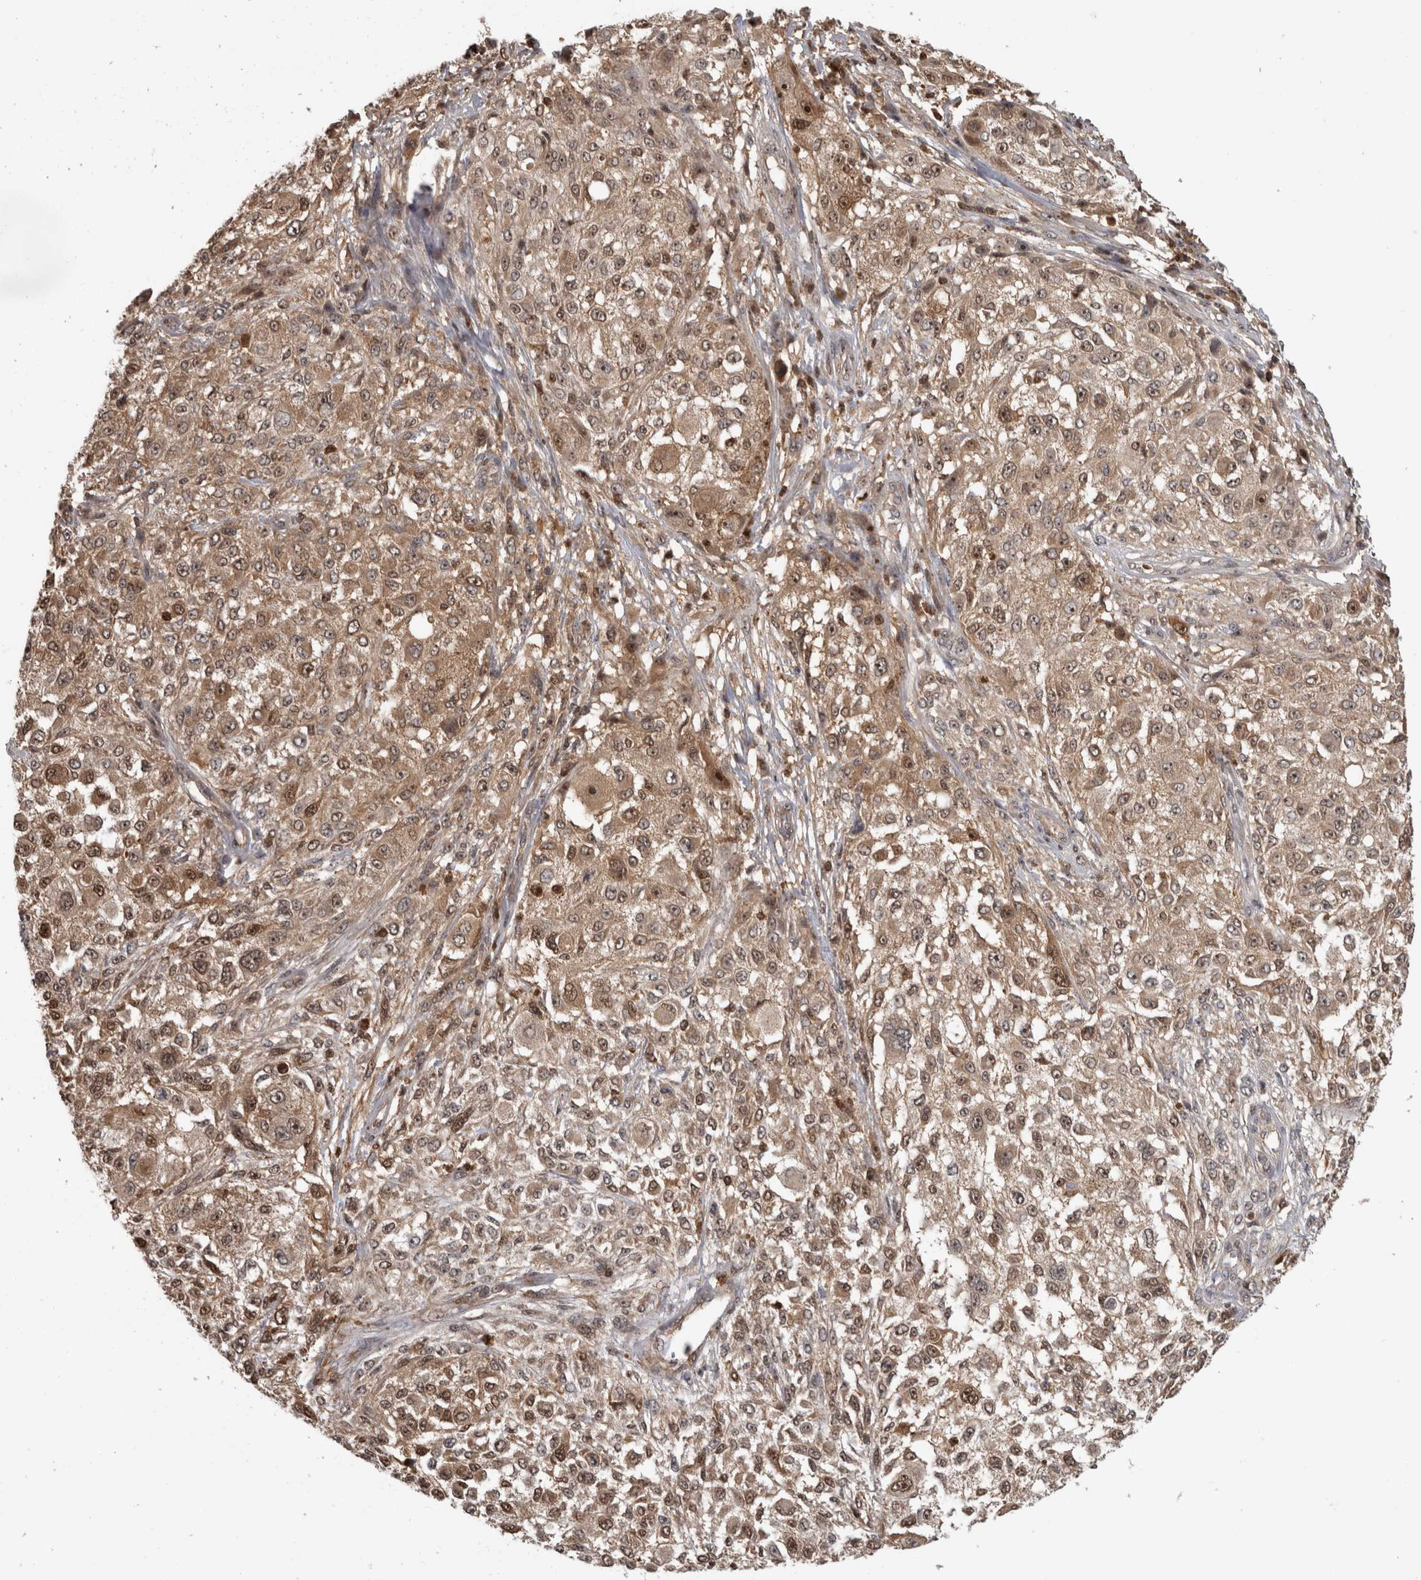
{"staining": {"intensity": "moderate", "quantity": ">75%", "location": "cytoplasmic/membranous,nuclear"}, "tissue": "melanoma", "cell_type": "Tumor cells", "image_type": "cancer", "snomed": [{"axis": "morphology", "description": "Necrosis, NOS"}, {"axis": "morphology", "description": "Malignant melanoma, NOS"}, {"axis": "topography", "description": "Skin"}], "caption": "The micrograph demonstrates immunohistochemical staining of malignant melanoma. There is moderate cytoplasmic/membranous and nuclear staining is present in approximately >75% of tumor cells.", "gene": "TDRD7", "patient": {"sex": "female", "age": 87}}